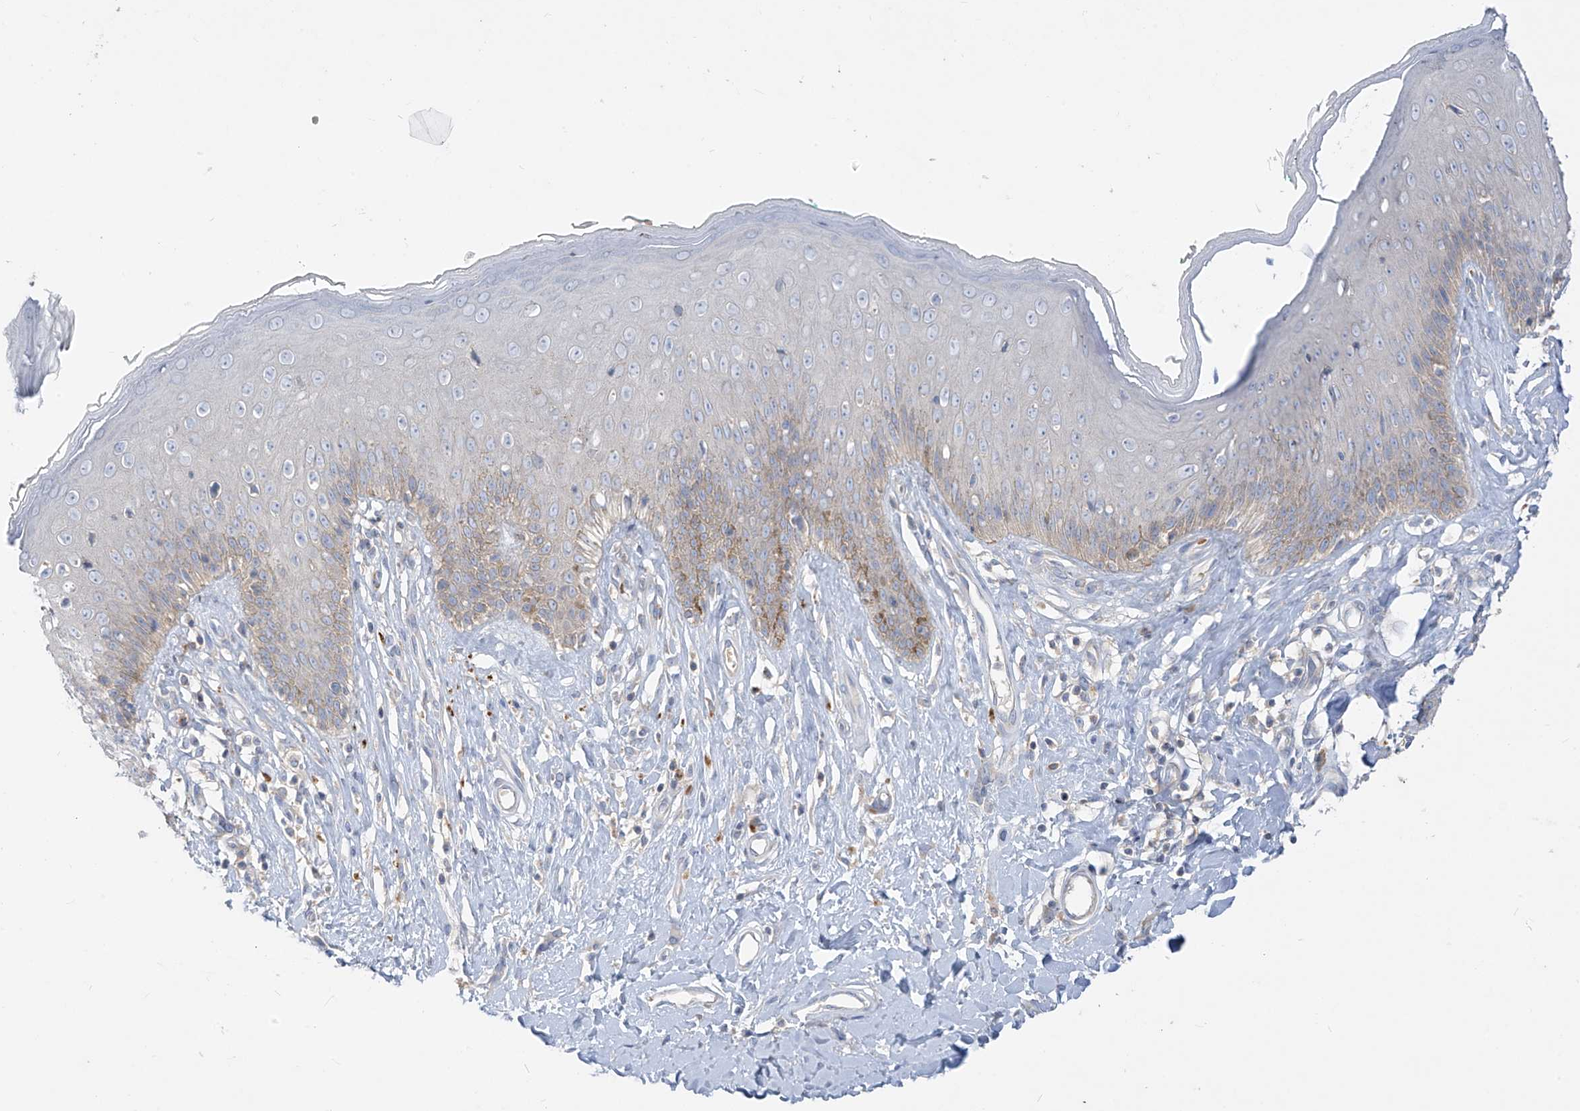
{"staining": {"intensity": "weak", "quantity": "<25%", "location": "cytoplasmic/membranous"}, "tissue": "skin", "cell_type": "Epidermal cells", "image_type": "normal", "snomed": [{"axis": "morphology", "description": "Normal tissue, NOS"}, {"axis": "morphology", "description": "Squamous cell carcinoma, NOS"}, {"axis": "topography", "description": "Vulva"}], "caption": "Epidermal cells show no significant expression in unremarkable skin. (DAB IHC, high magnification).", "gene": "DGKQ", "patient": {"sex": "female", "age": 85}}